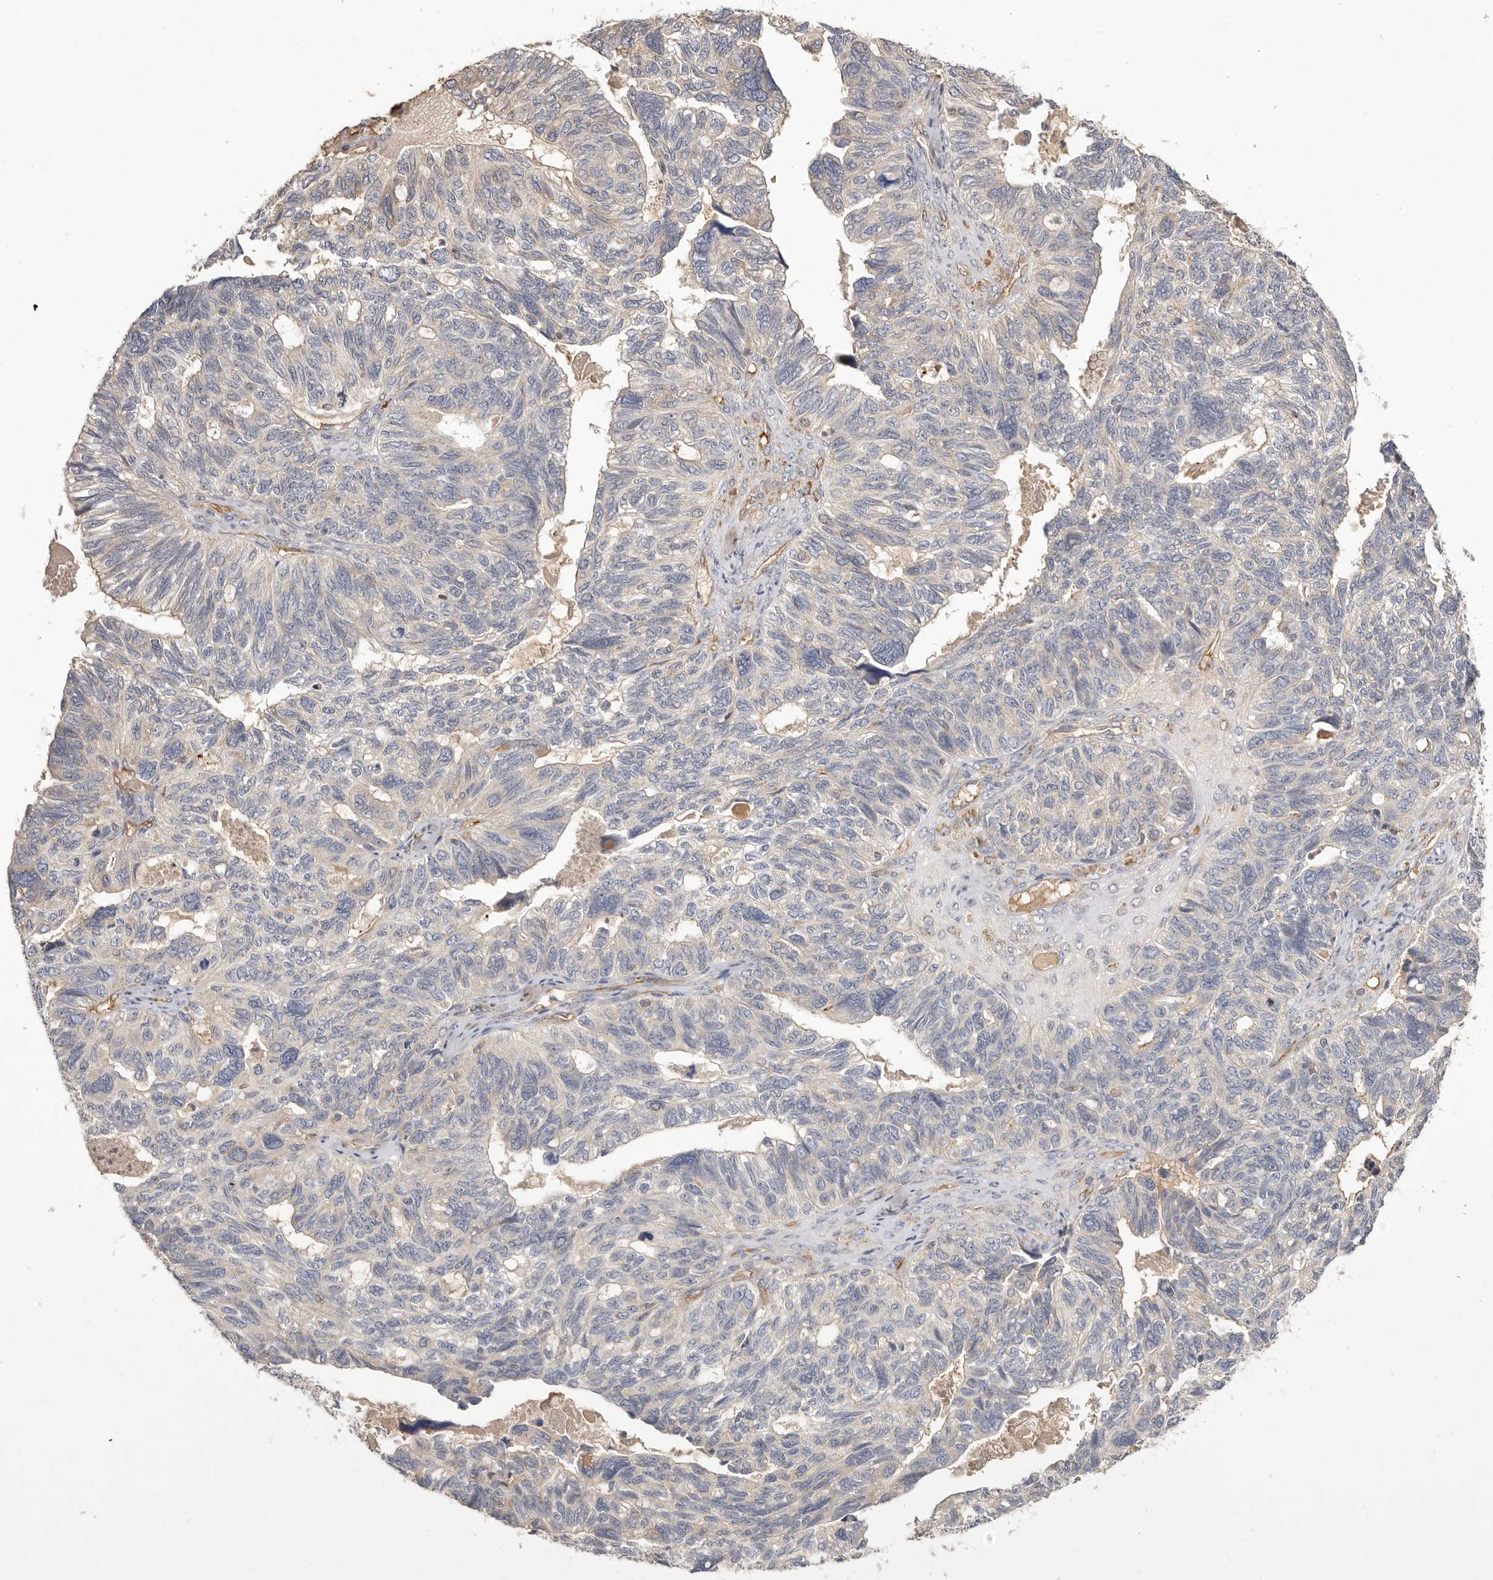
{"staining": {"intensity": "negative", "quantity": "none", "location": "none"}, "tissue": "ovarian cancer", "cell_type": "Tumor cells", "image_type": "cancer", "snomed": [{"axis": "morphology", "description": "Cystadenocarcinoma, serous, NOS"}, {"axis": "topography", "description": "Ovary"}], "caption": "Protein analysis of ovarian serous cystadenocarcinoma demonstrates no significant positivity in tumor cells. (Stains: DAB IHC with hematoxylin counter stain, Microscopy: brightfield microscopy at high magnification).", "gene": "ADAMTS9", "patient": {"sex": "female", "age": 79}}